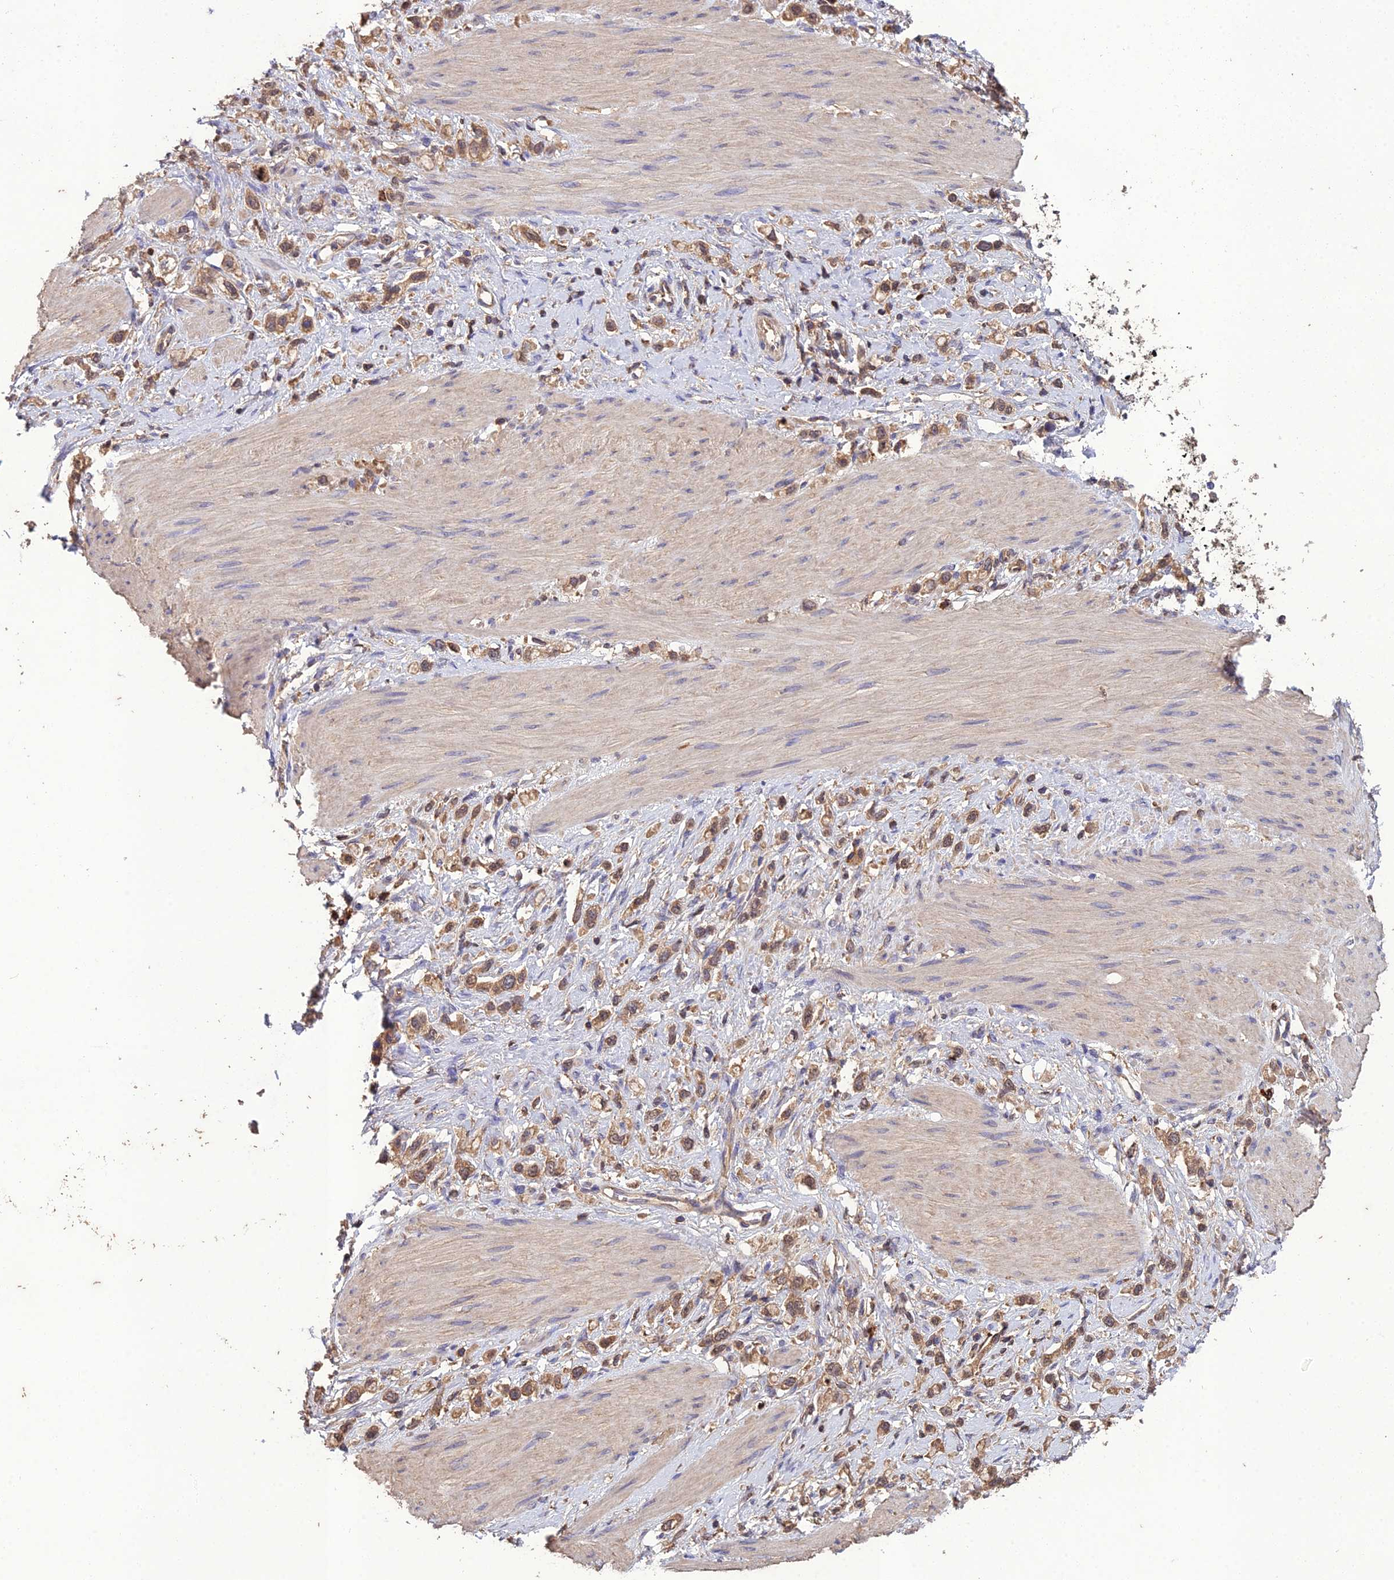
{"staining": {"intensity": "moderate", "quantity": ">75%", "location": "cytoplasmic/membranous"}, "tissue": "stomach cancer", "cell_type": "Tumor cells", "image_type": "cancer", "snomed": [{"axis": "morphology", "description": "Adenocarcinoma, NOS"}, {"axis": "topography", "description": "Stomach"}], "caption": "This photomicrograph shows adenocarcinoma (stomach) stained with immunohistochemistry (IHC) to label a protein in brown. The cytoplasmic/membranous of tumor cells show moderate positivity for the protein. Nuclei are counter-stained blue.", "gene": "TMEM258", "patient": {"sex": "female", "age": 65}}